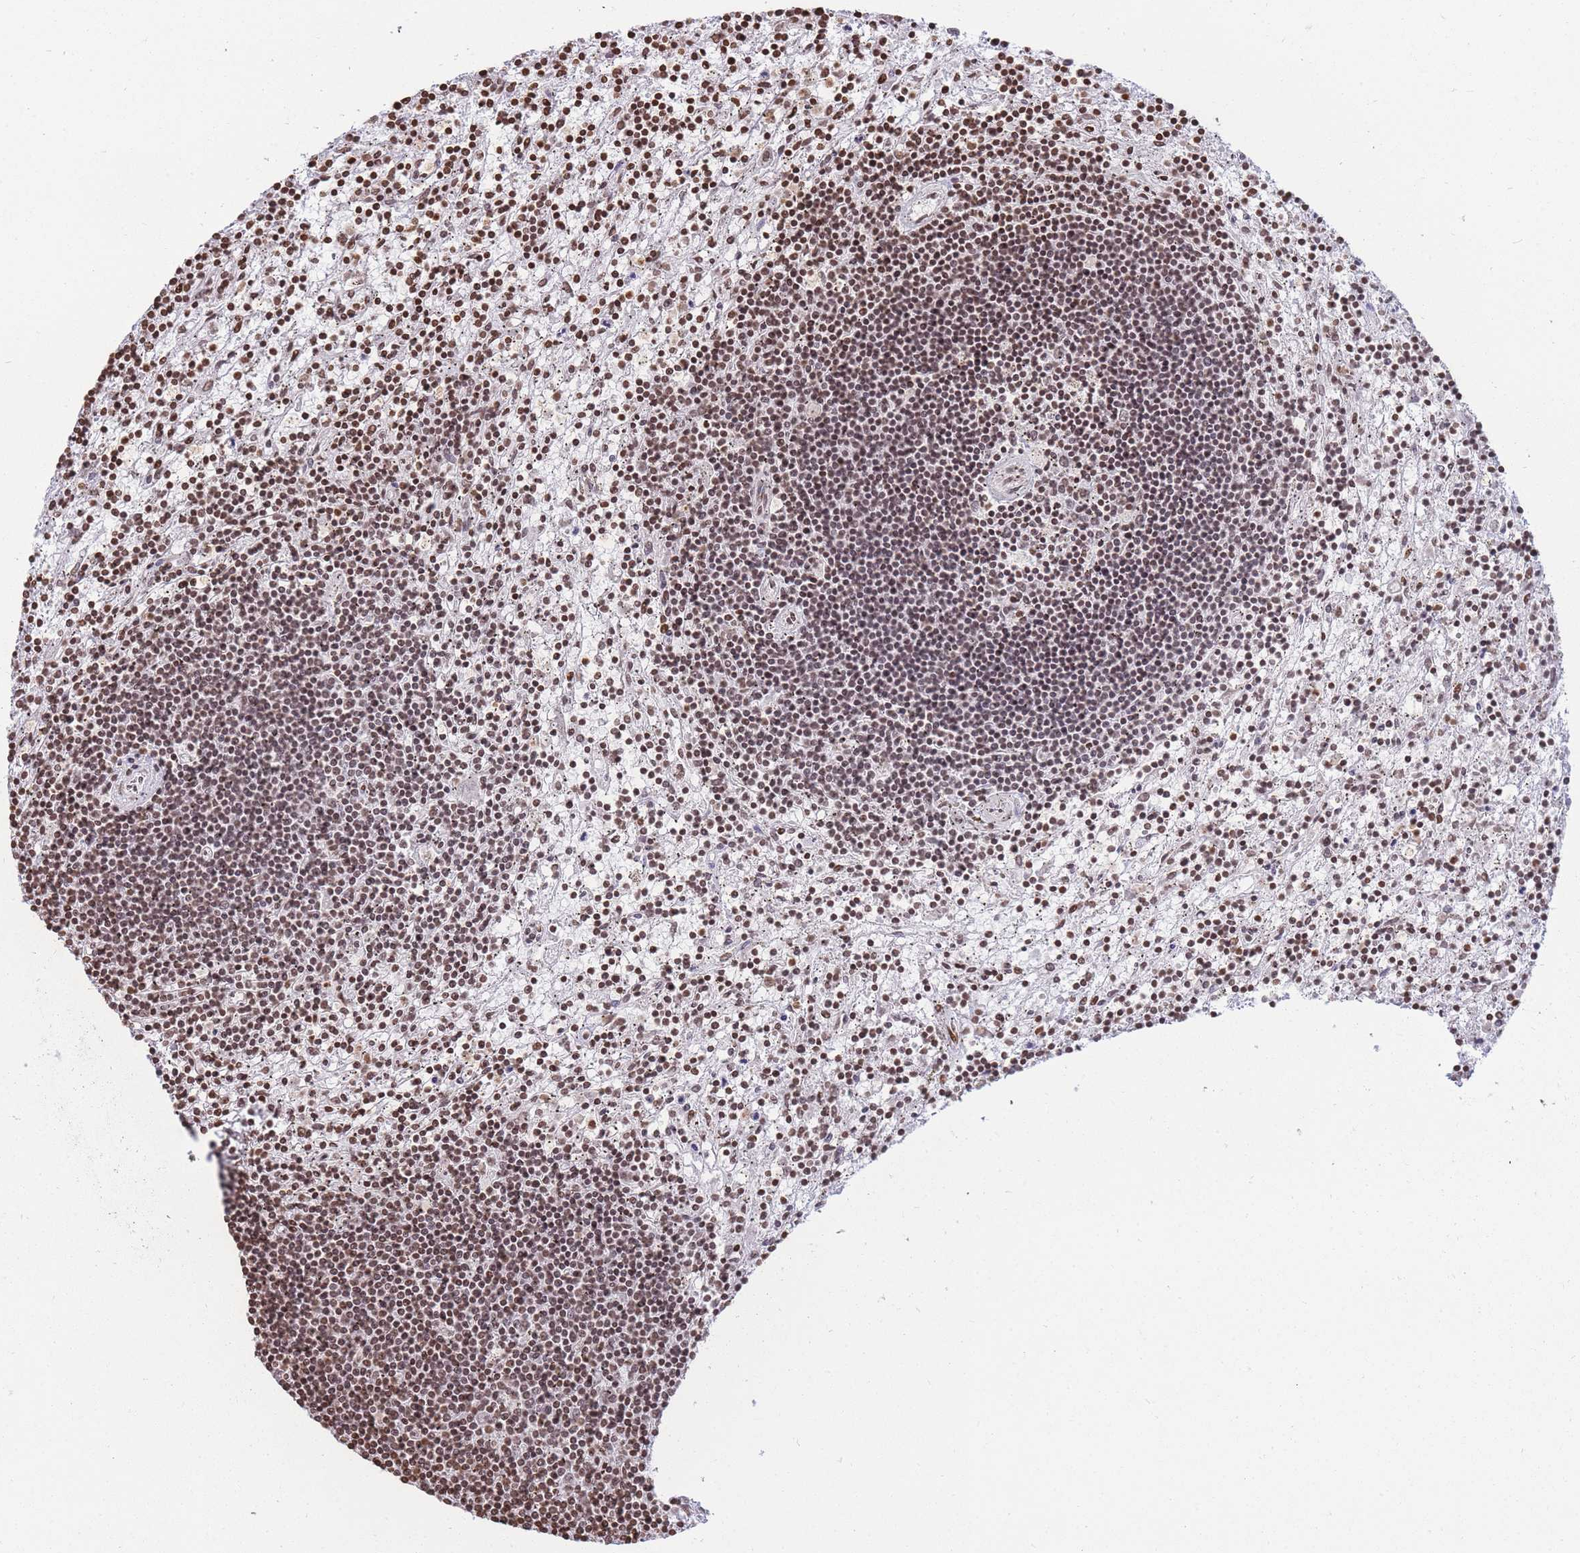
{"staining": {"intensity": "moderate", "quantity": ">75%", "location": "nuclear"}, "tissue": "lymphoma", "cell_type": "Tumor cells", "image_type": "cancer", "snomed": [{"axis": "morphology", "description": "Malignant lymphoma, non-Hodgkin's type, Low grade"}, {"axis": "topography", "description": "Spleen"}], "caption": "Lymphoma stained with DAB (3,3'-diaminobenzidine) IHC reveals medium levels of moderate nuclear positivity in approximately >75% of tumor cells.", "gene": "SHISAL1", "patient": {"sex": "male", "age": 76}}